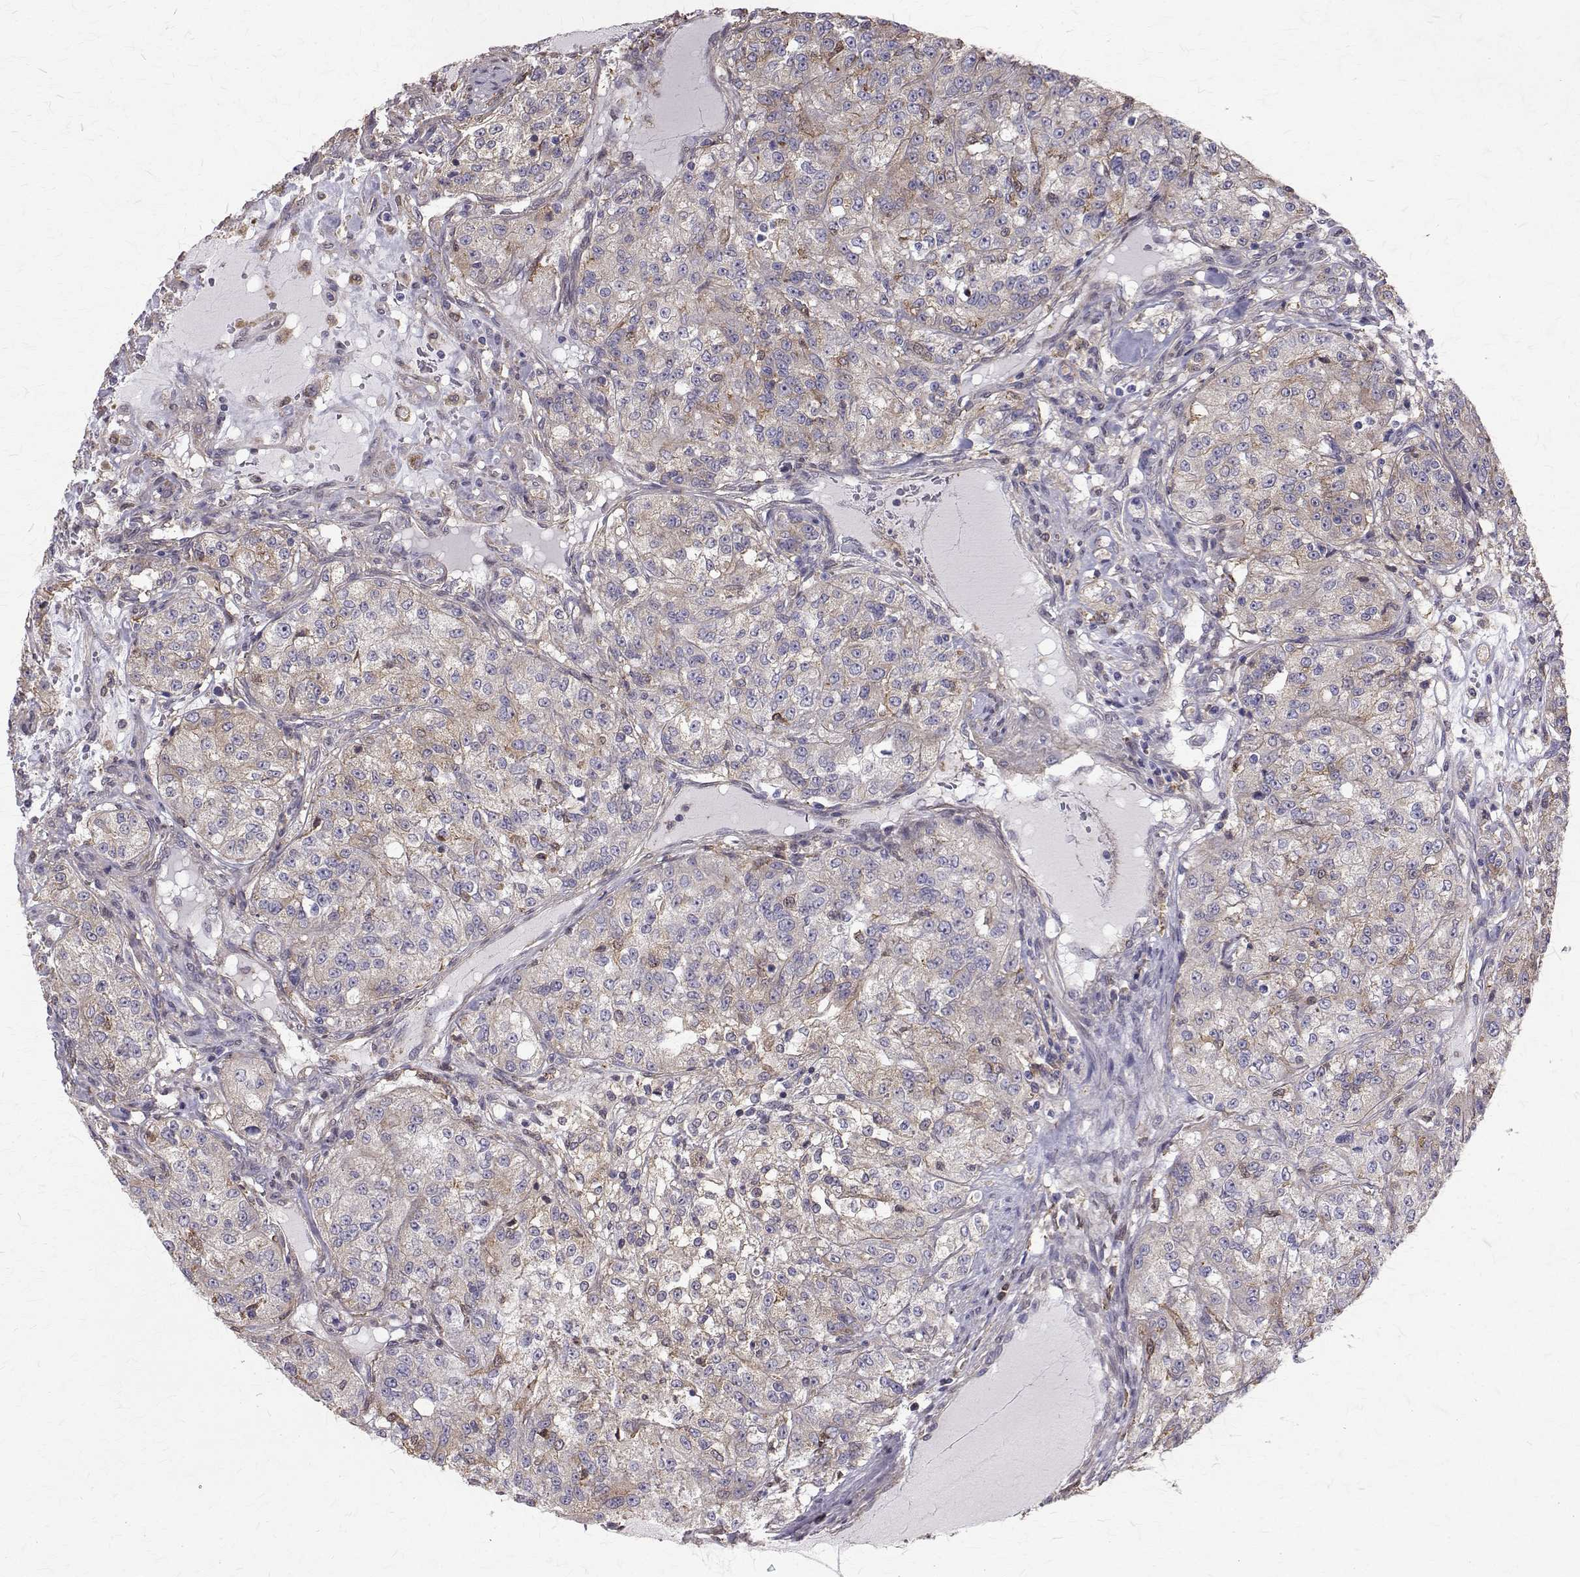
{"staining": {"intensity": "negative", "quantity": "none", "location": "none"}, "tissue": "renal cancer", "cell_type": "Tumor cells", "image_type": "cancer", "snomed": [{"axis": "morphology", "description": "Adenocarcinoma, NOS"}, {"axis": "topography", "description": "Kidney"}], "caption": "Protein analysis of renal adenocarcinoma reveals no significant expression in tumor cells. (DAB immunohistochemistry (IHC) with hematoxylin counter stain).", "gene": "CCDC89", "patient": {"sex": "female", "age": 63}}